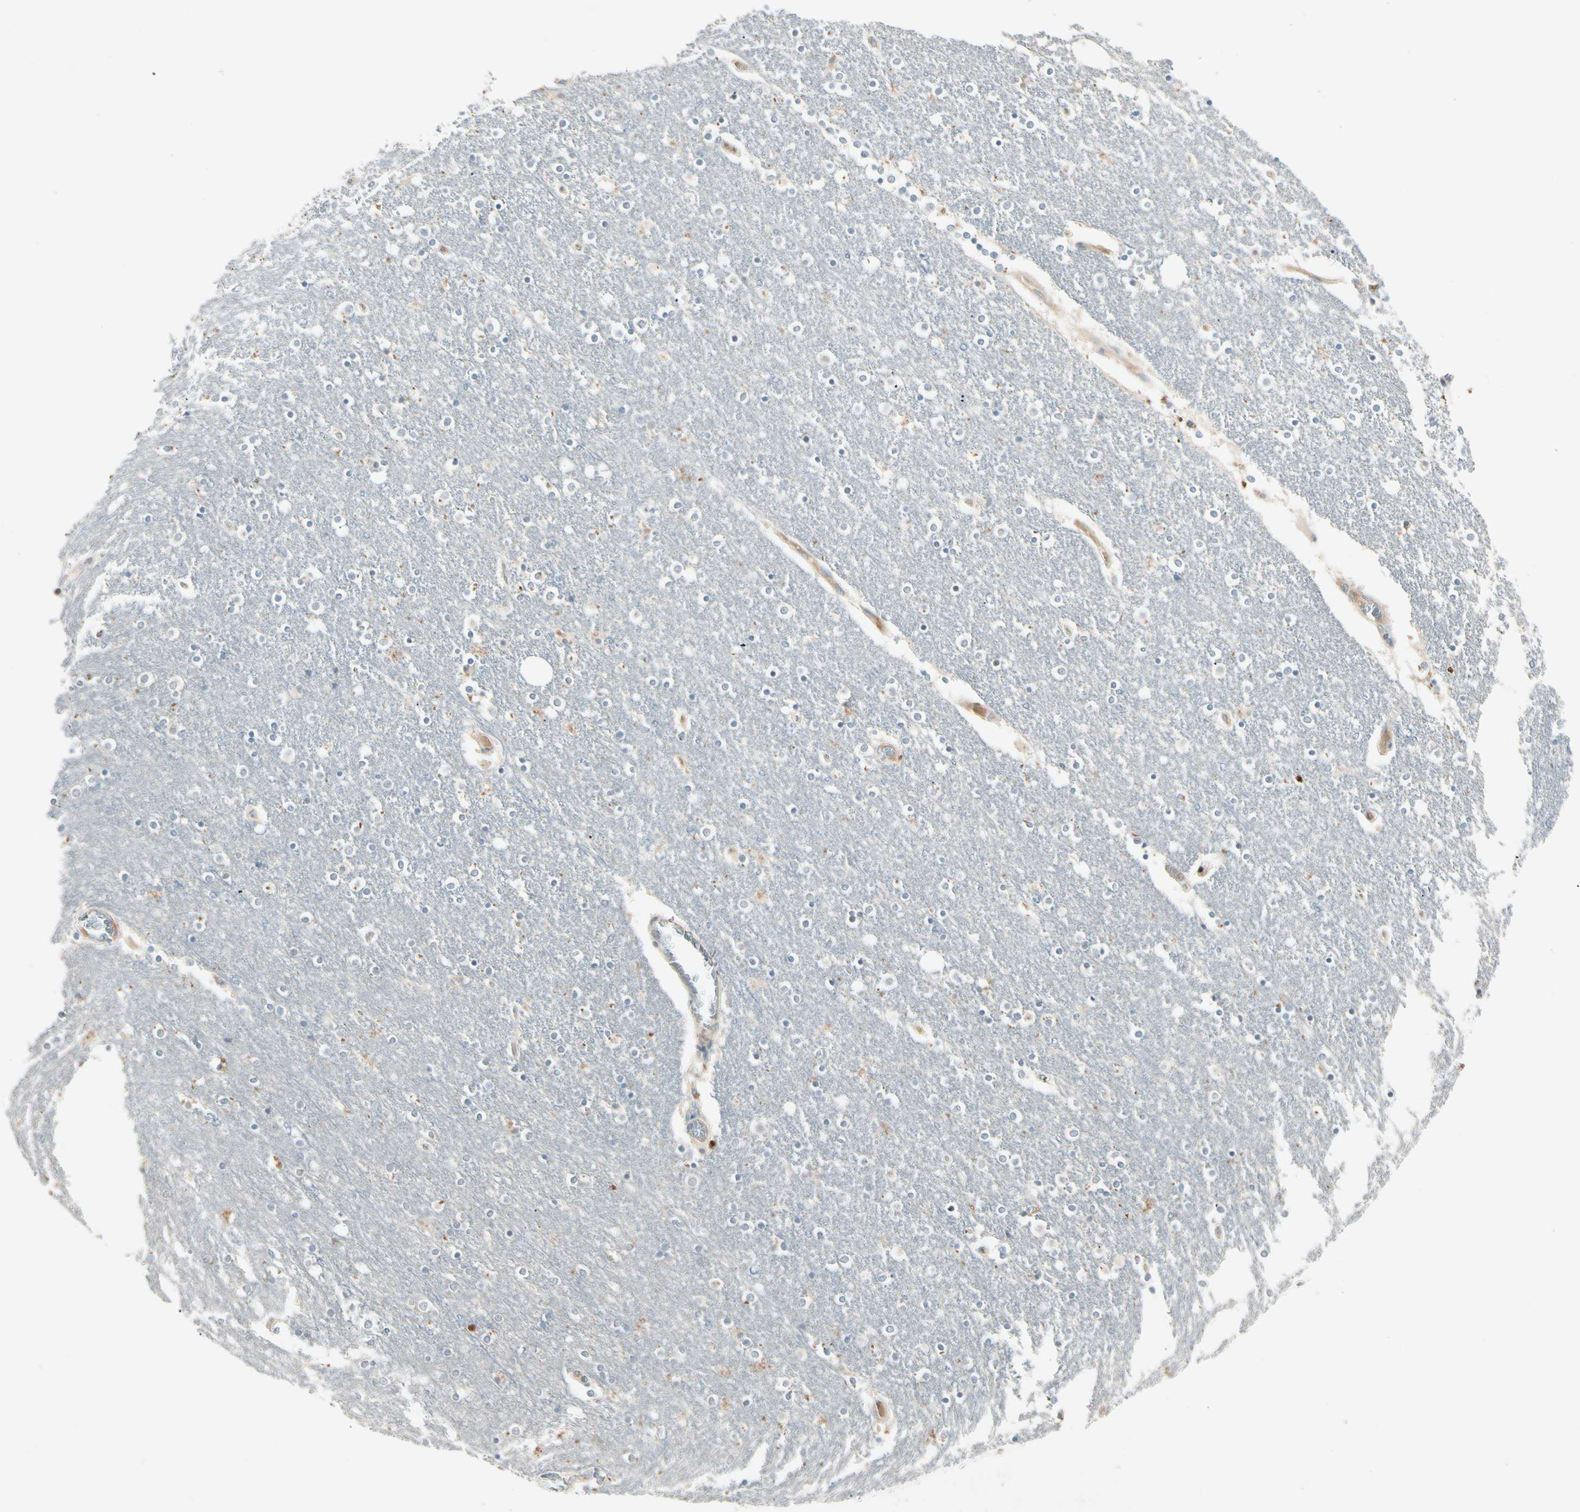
{"staining": {"intensity": "weak", "quantity": "<25%", "location": "cytoplasmic/membranous"}, "tissue": "caudate", "cell_type": "Glial cells", "image_type": "normal", "snomed": [{"axis": "morphology", "description": "Normal tissue, NOS"}, {"axis": "topography", "description": "Lateral ventricle wall"}], "caption": "This photomicrograph is of unremarkable caudate stained with immunohistochemistry (IHC) to label a protein in brown with the nuclei are counter-stained blue. There is no expression in glial cells.", "gene": "IL1R1", "patient": {"sex": "female", "age": 54}}